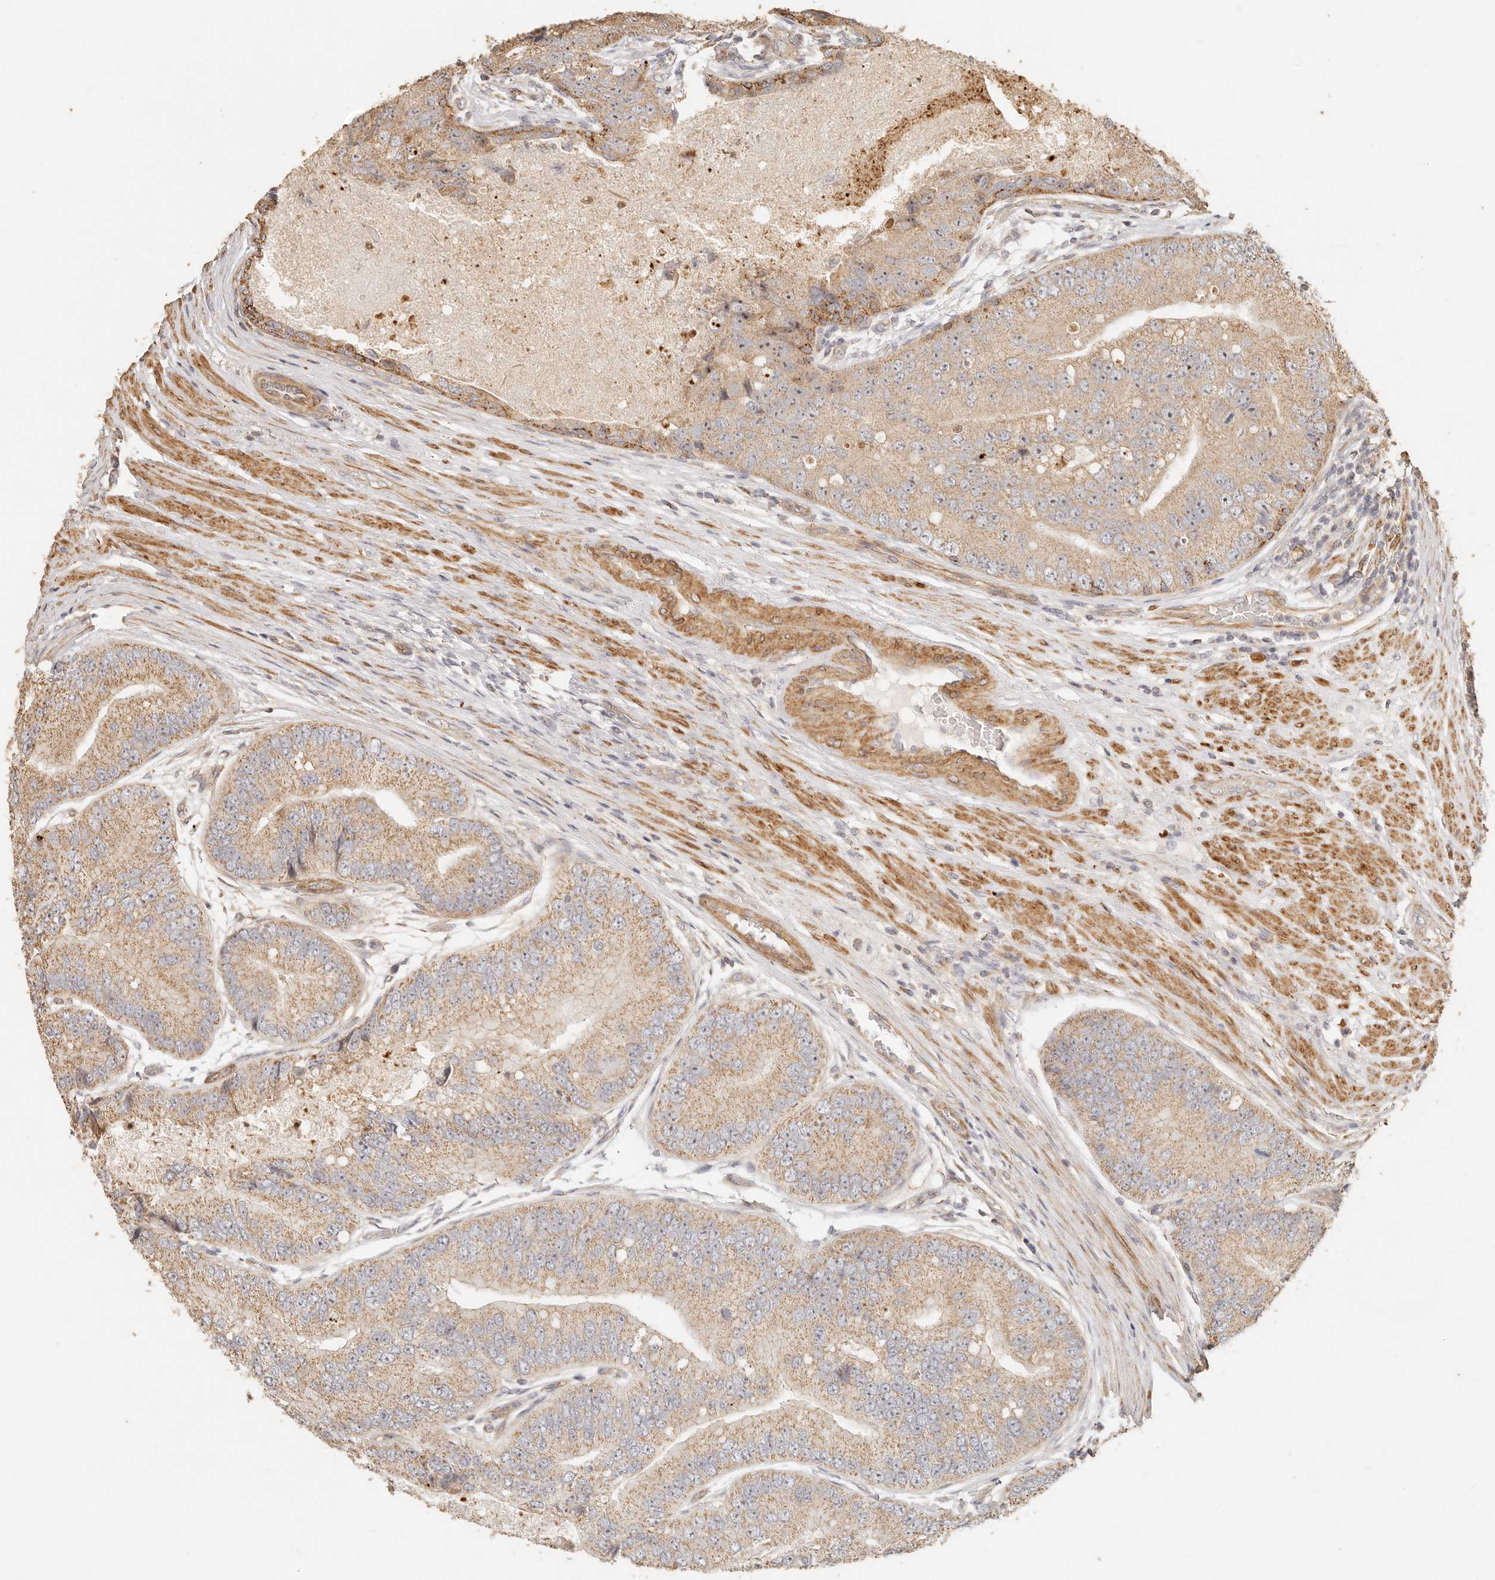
{"staining": {"intensity": "weak", "quantity": ">75%", "location": "cytoplasmic/membranous,nuclear"}, "tissue": "prostate cancer", "cell_type": "Tumor cells", "image_type": "cancer", "snomed": [{"axis": "morphology", "description": "Adenocarcinoma, High grade"}, {"axis": "topography", "description": "Prostate"}], "caption": "Immunohistochemical staining of prostate cancer exhibits weak cytoplasmic/membranous and nuclear protein positivity in about >75% of tumor cells. Using DAB (brown) and hematoxylin (blue) stains, captured at high magnification using brightfield microscopy.", "gene": "PTPN22", "patient": {"sex": "male", "age": 70}}